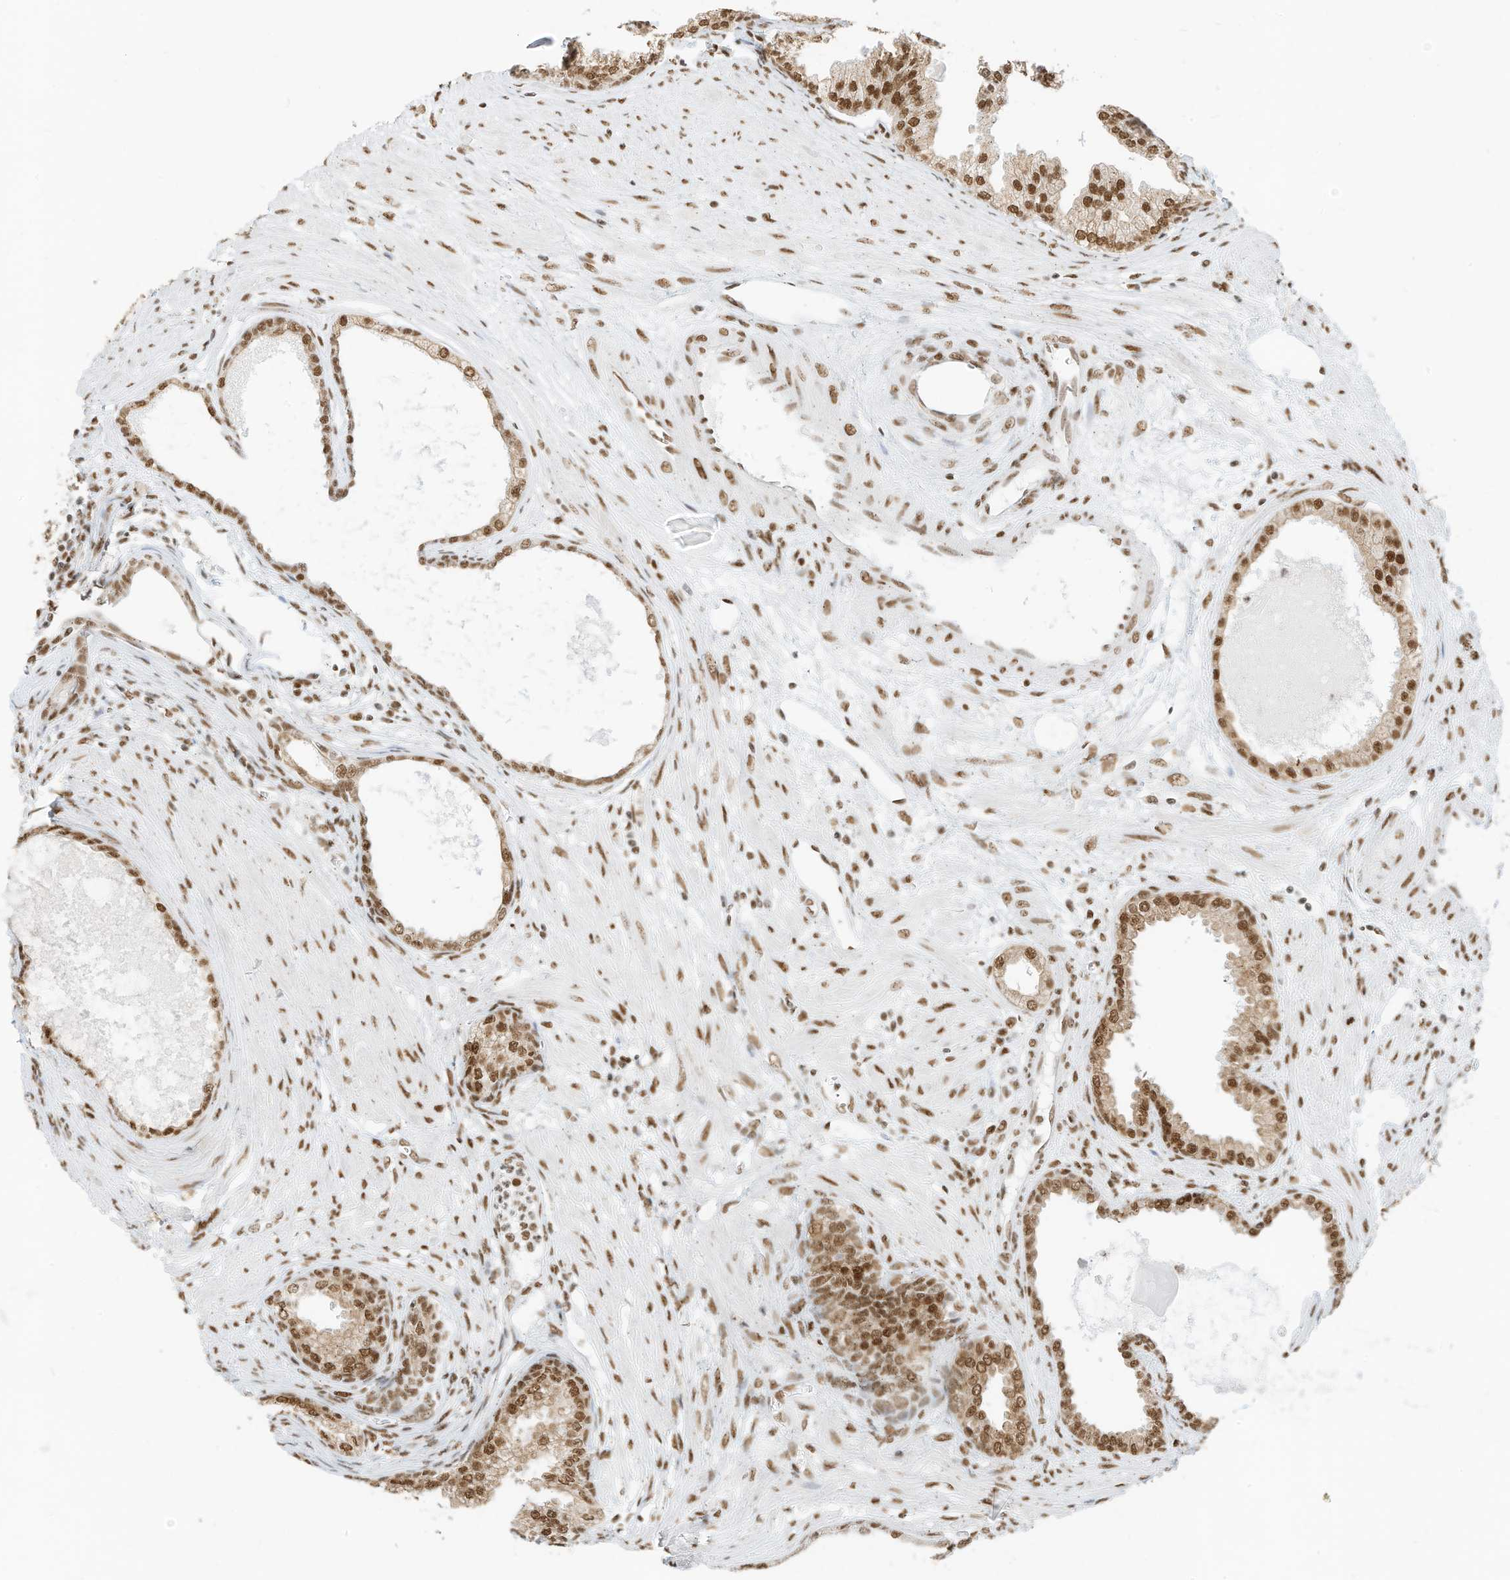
{"staining": {"intensity": "moderate", "quantity": ">75%", "location": "nuclear"}, "tissue": "prostate cancer", "cell_type": "Tumor cells", "image_type": "cancer", "snomed": [{"axis": "morphology", "description": "Adenocarcinoma, High grade"}, {"axis": "topography", "description": "Prostate"}], "caption": "Prostate cancer stained for a protein (brown) shows moderate nuclear positive positivity in approximately >75% of tumor cells.", "gene": "SMARCA2", "patient": {"sex": "male", "age": 62}}